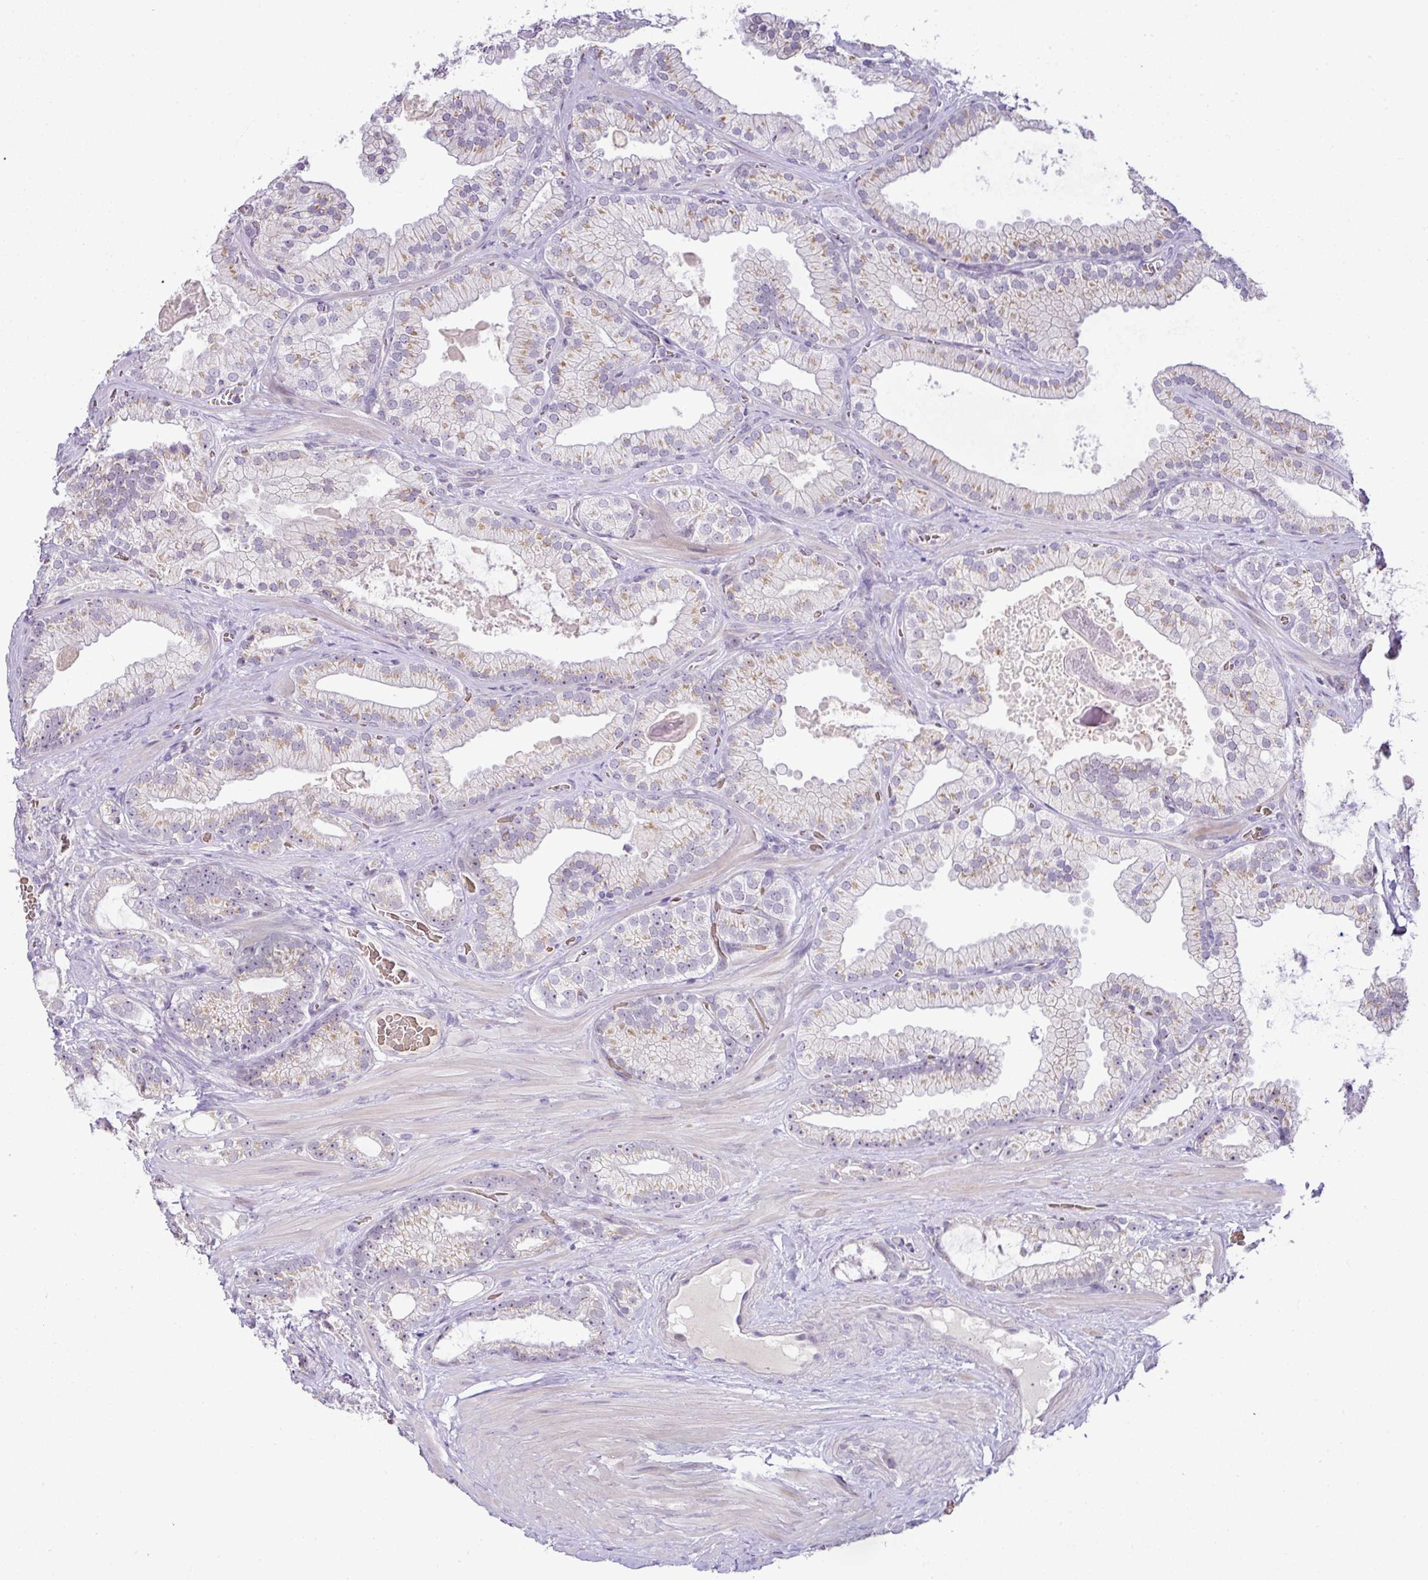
{"staining": {"intensity": "weak", "quantity": "<25%", "location": "cytoplasmic/membranous"}, "tissue": "prostate cancer", "cell_type": "Tumor cells", "image_type": "cancer", "snomed": [{"axis": "morphology", "description": "Adenocarcinoma, High grade"}, {"axis": "topography", "description": "Prostate"}], "caption": "High magnification brightfield microscopy of high-grade adenocarcinoma (prostate) stained with DAB (brown) and counterstained with hematoxylin (blue): tumor cells show no significant expression.", "gene": "PARP2", "patient": {"sex": "male", "age": 68}}